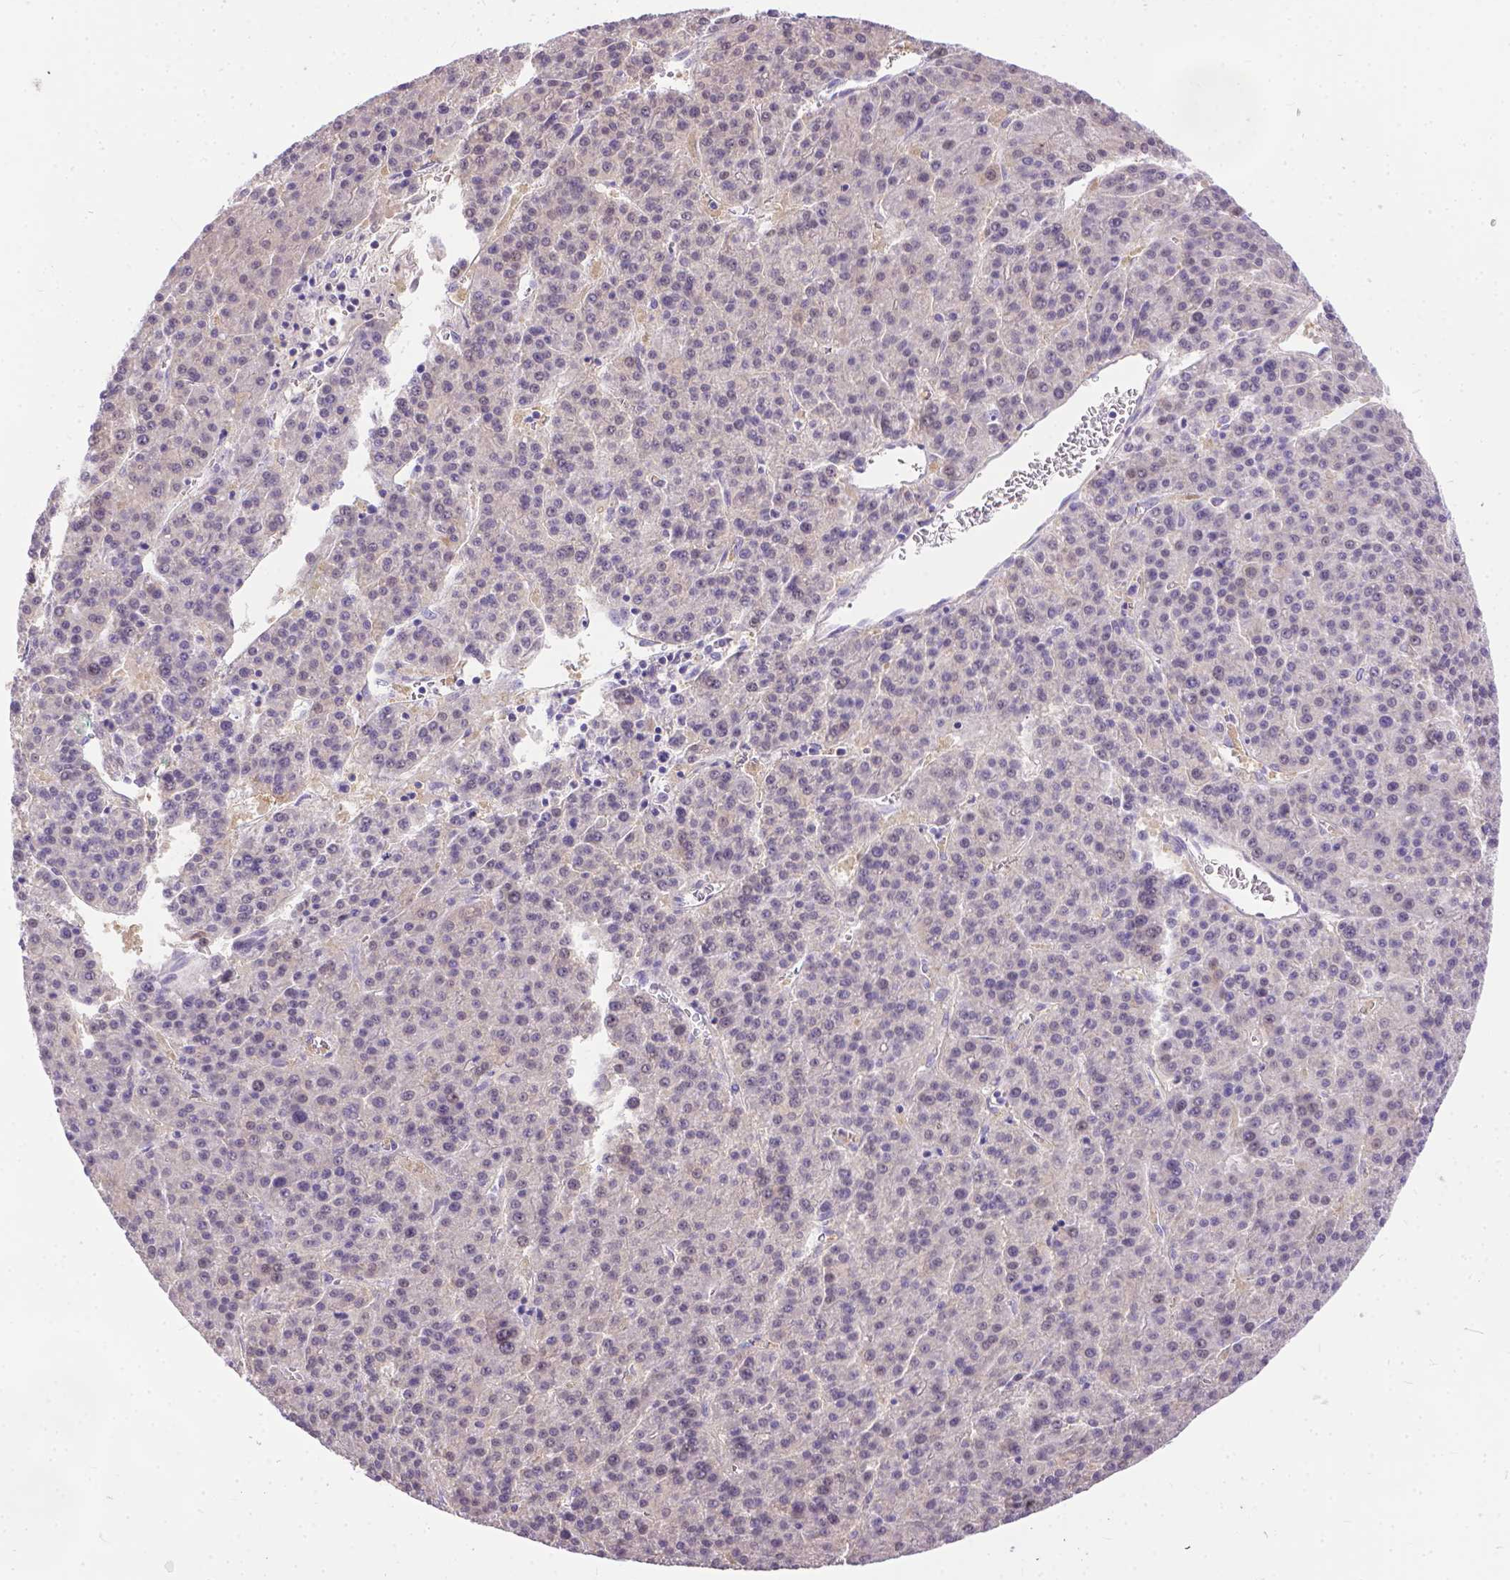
{"staining": {"intensity": "negative", "quantity": "none", "location": "none"}, "tissue": "liver cancer", "cell_type": "Tumor cells", "image_type": "cancer", "snomed": [{"axis": "morphology", "description": "Carcinoma, Hepatocellular, NOS"}, {"axis": "topography", "description": "Liver"}], "caption": "Liver hepatocellular carcinoma stained for a protein using immunohistochemistry (IHC) reveals no positivity tumor cells.", "gene": "TTLL6", "patient": {"sex": "female", "age": 58}}